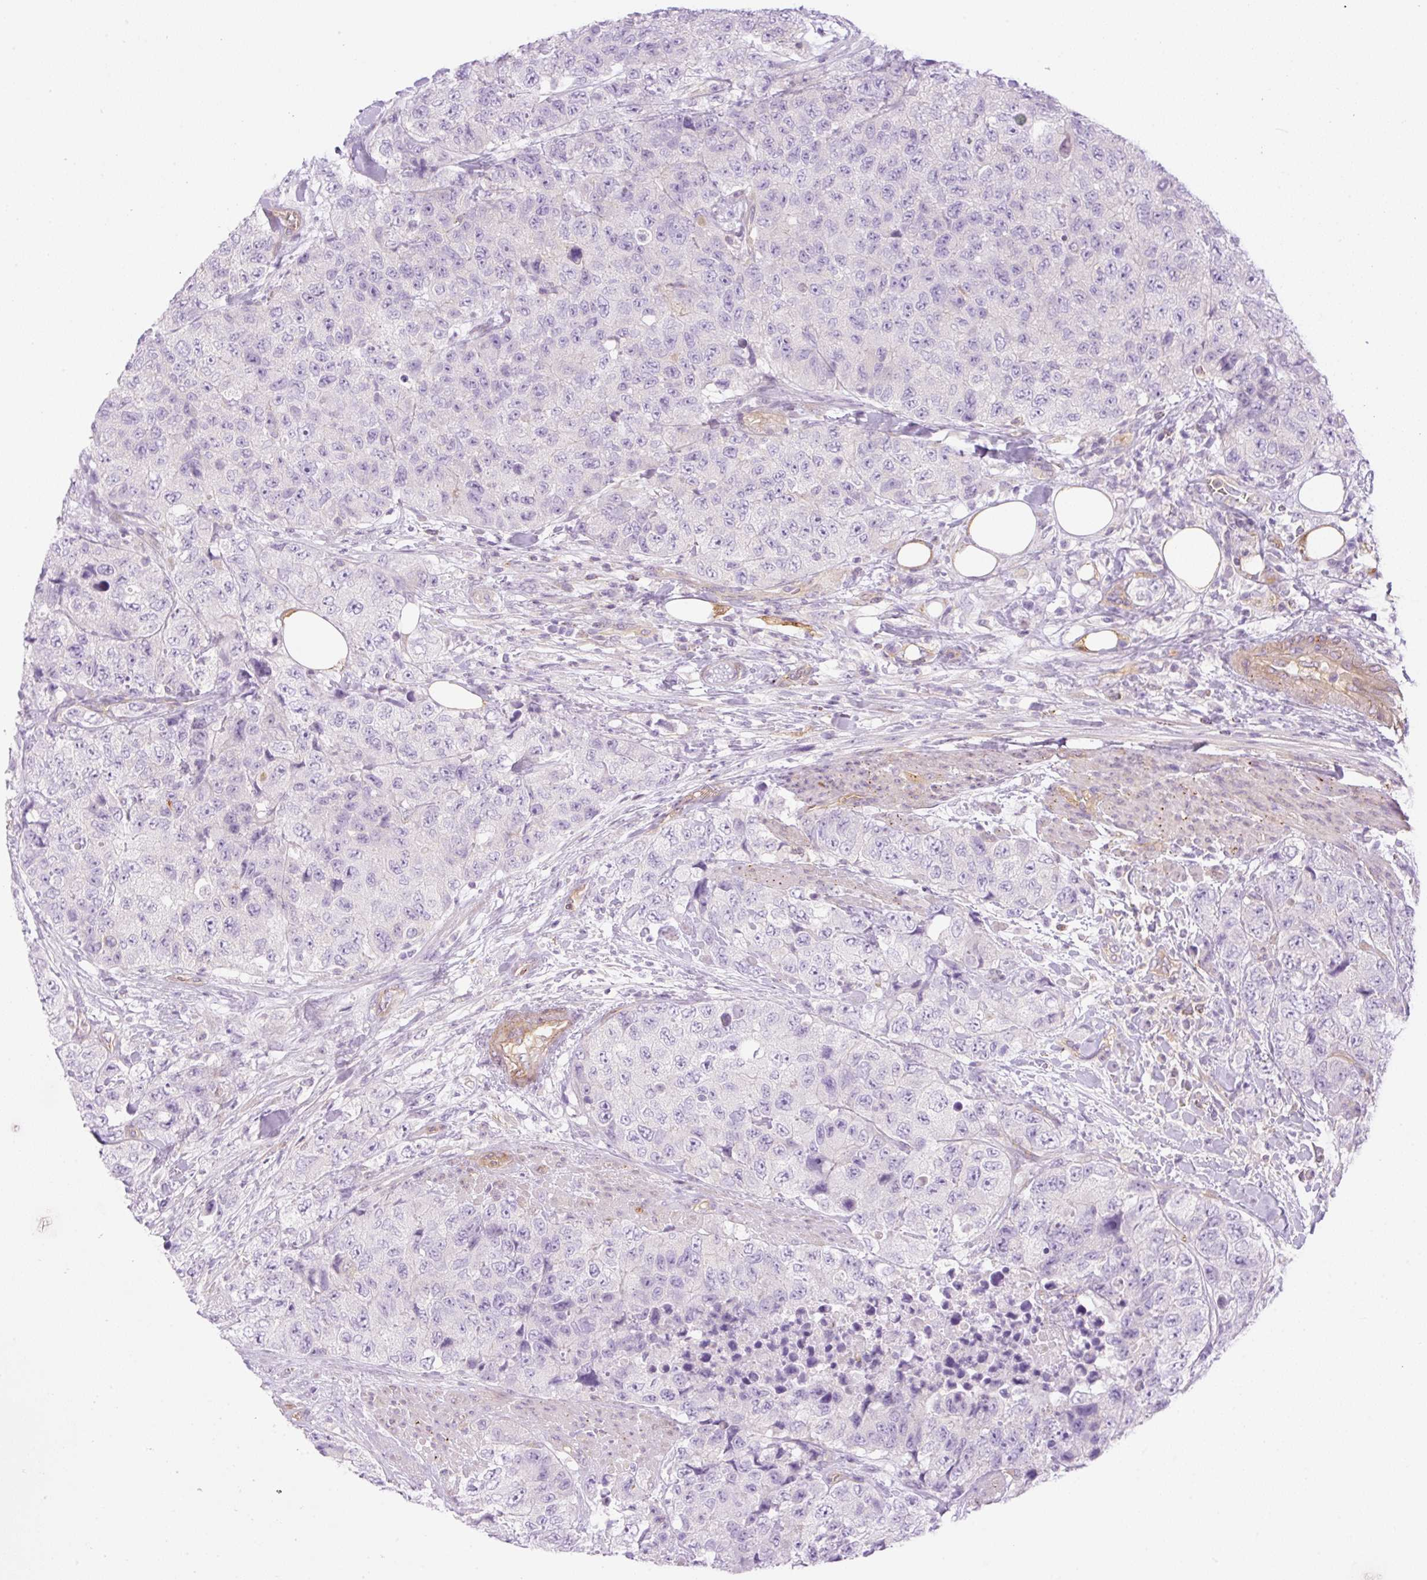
{"staining": {"intensity": "negative", "quantity": "none", "location": "none"}, "tissue": "urothelial cancer", "cell_type": "Tumor cells", "image_type": "cancer", "snomed": [{"axis": "morphology", "description": "Urothelial carcinoma, High grade"}, {"axis": "topography", "description": "Urinary bladder"}], "caption": "Tumor cells show no significant protein positivity in urothelial cancer.", "gene": "EHD3", "patient": {"sex": "female", "age": 78}}